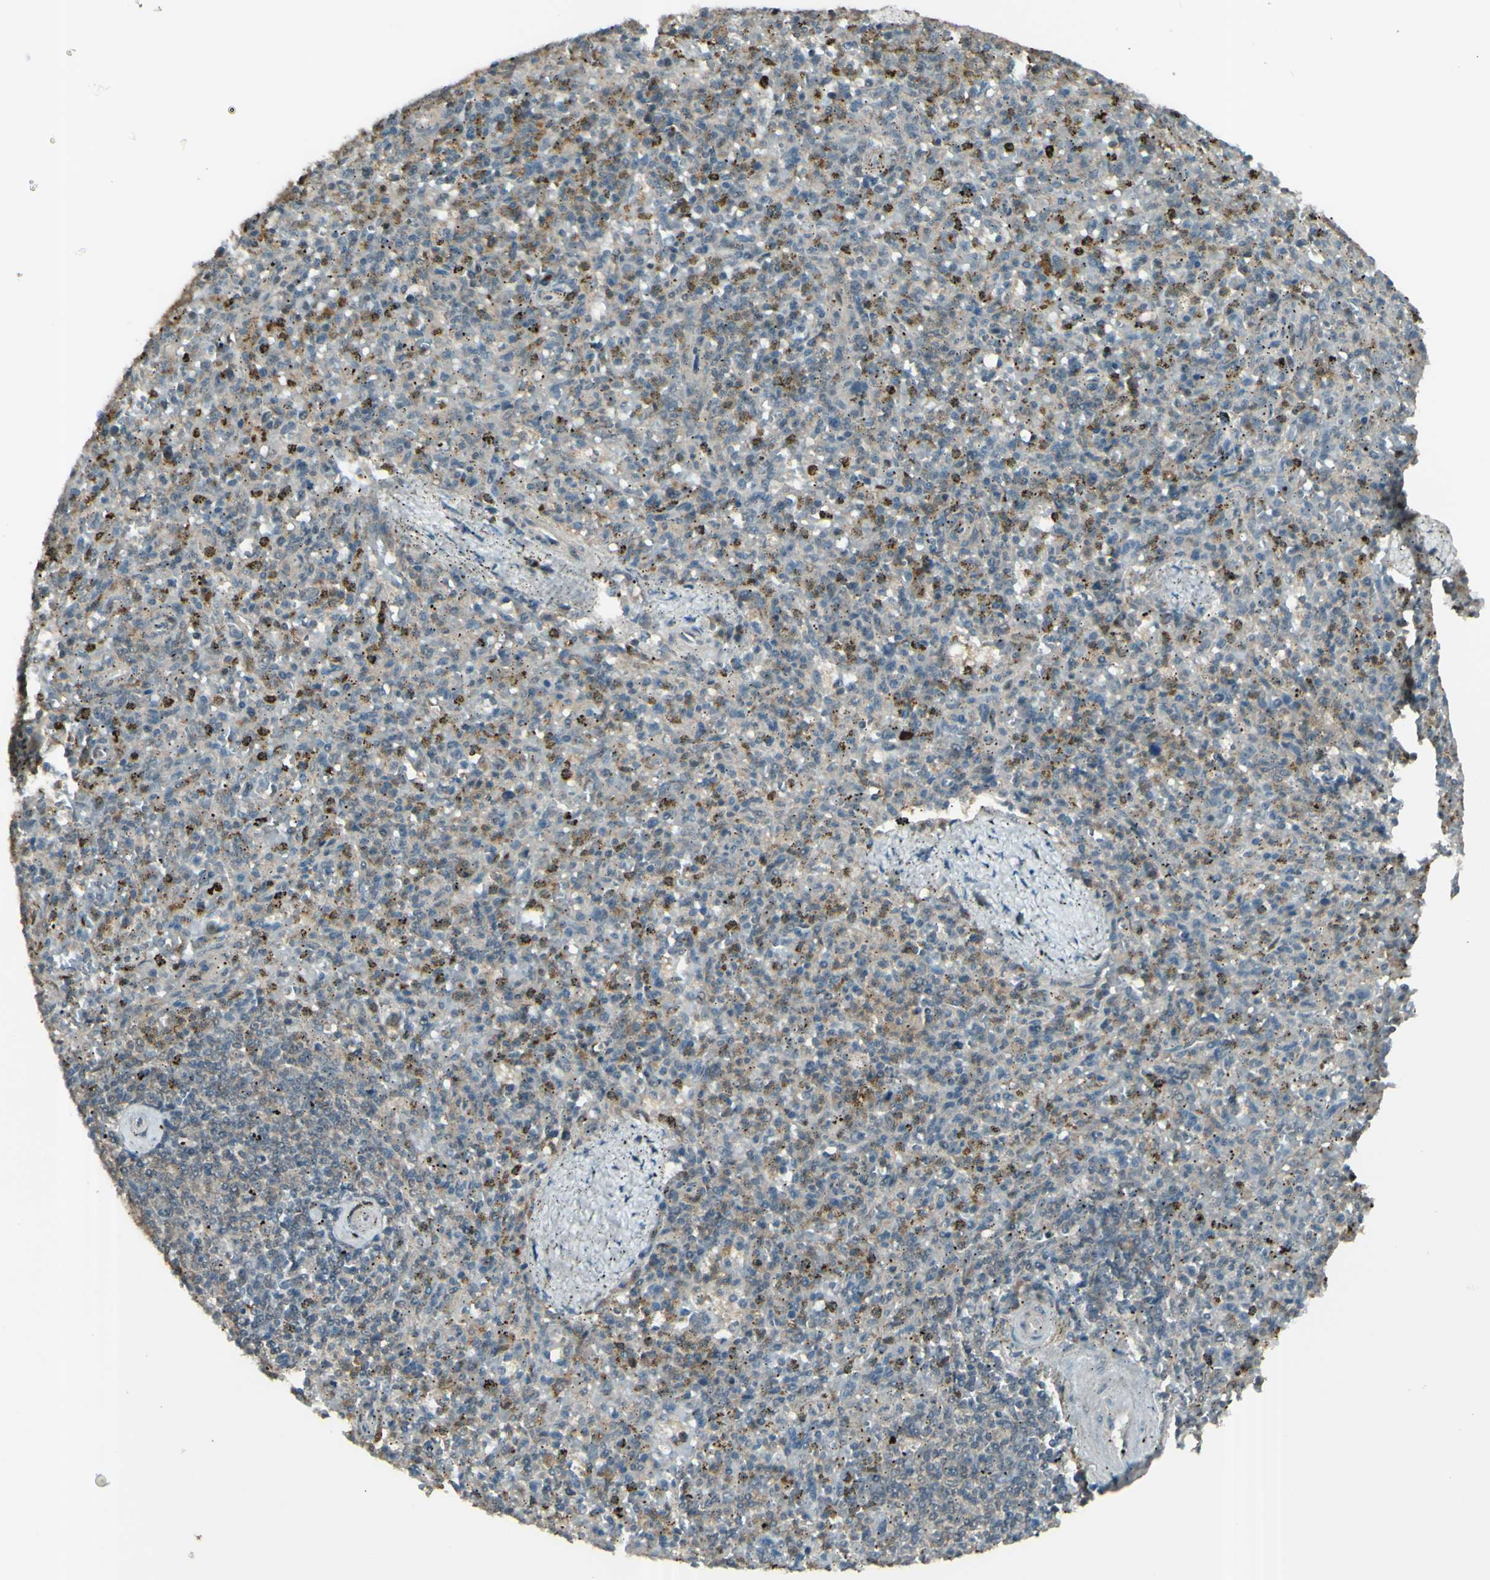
{"staining": {"intensity": "moderate", "quantity": ">75%", "location": "cytoplasmic/membranous"}, "tissue": "spleen", "cell_type": "Cells in red pulp", "image_type": "normal", "snomed": [{"axis": "morphology", "description": "Normal tissue, NOS"}, {"axis": "topography", "description": "Spleen"}], "caption": "Benign spleen exhibits moderate cytoplasmic/membranous expression in approximately >75% of cells in red pulp.", "gene": "GNAS", "patient": {"sex": "male", "age": 72}}